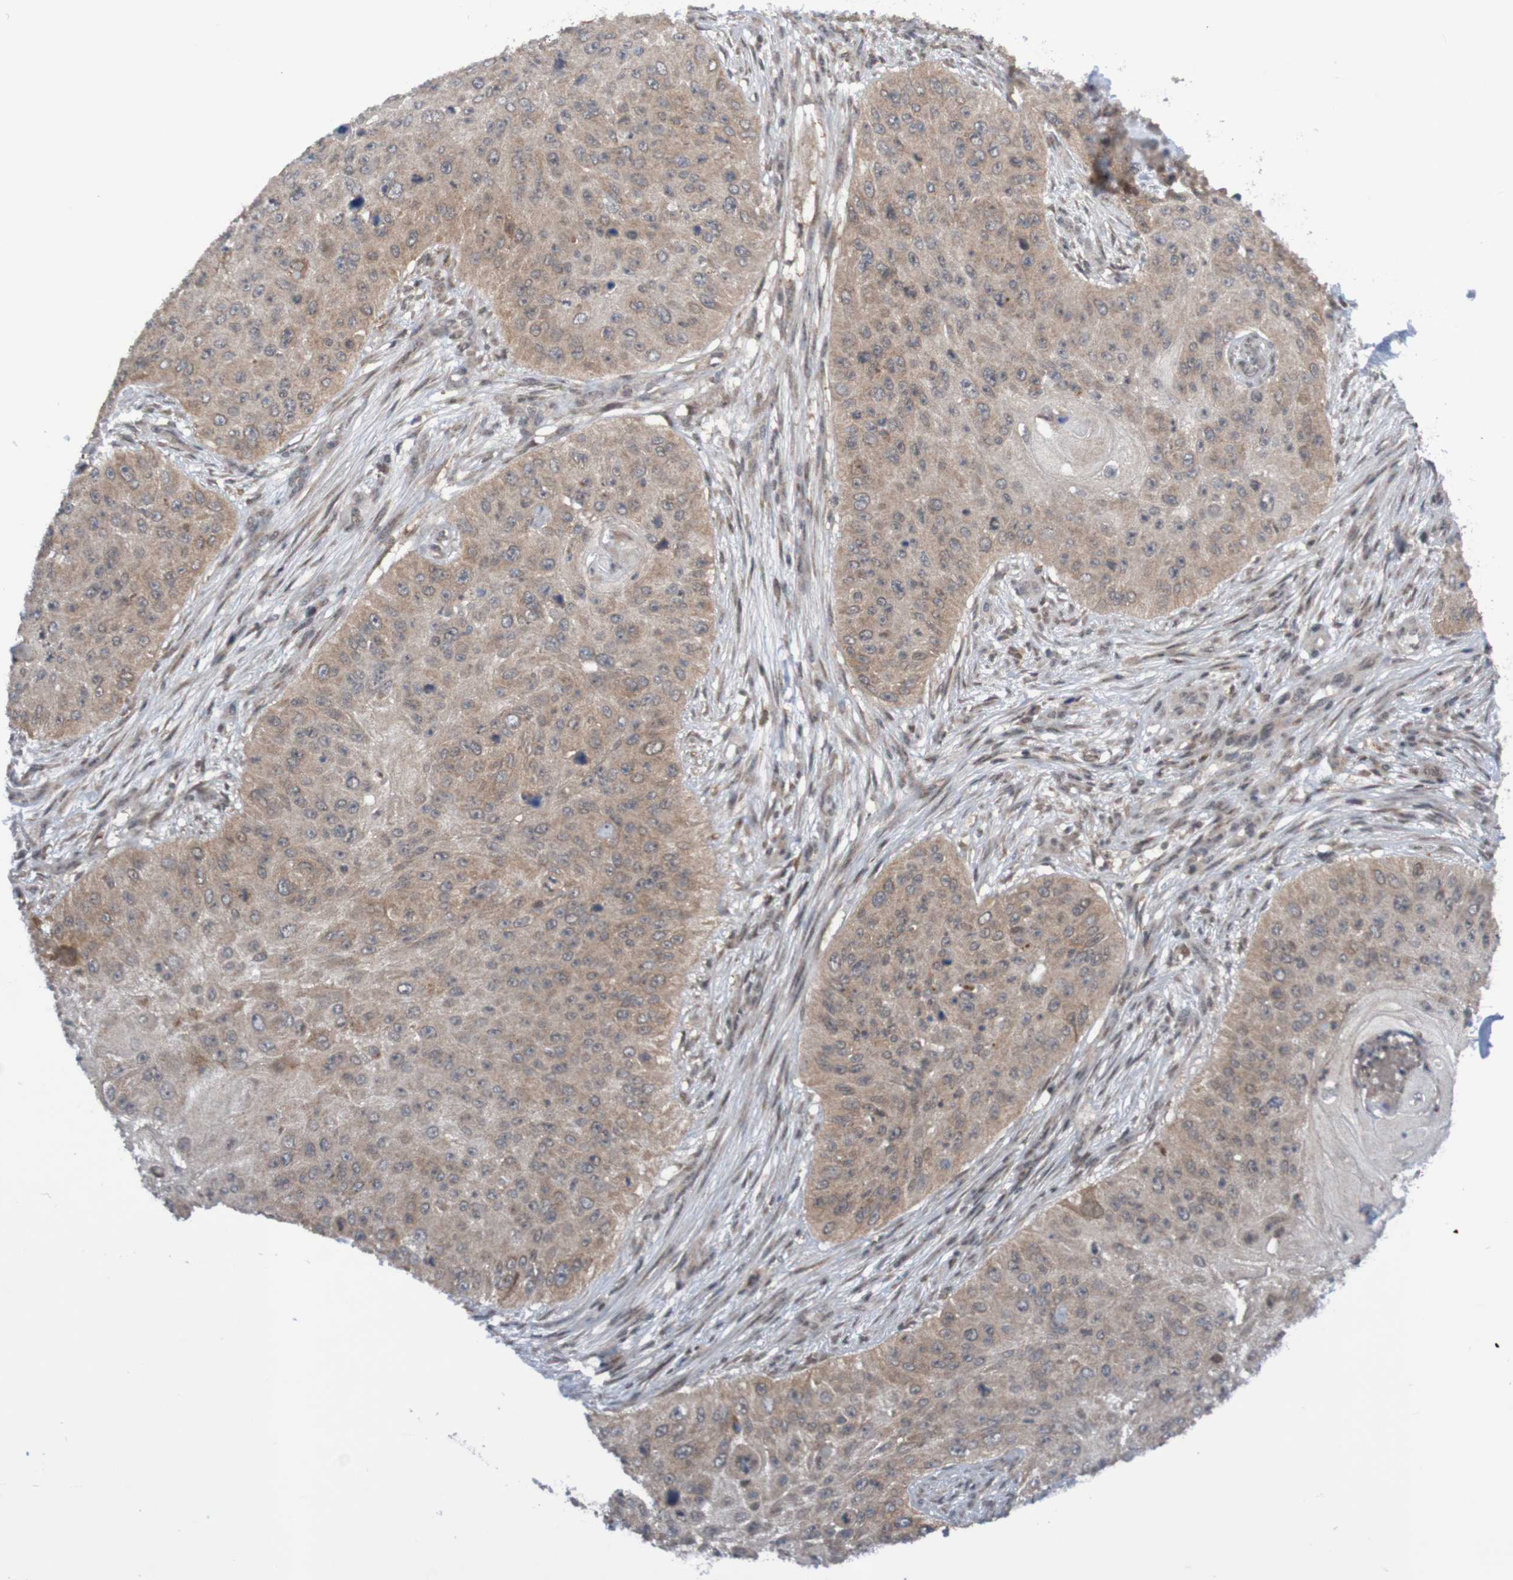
{"staining": {"intensity": "weak", "quantity": ">75%", "location": "cytoplasmic/membranous"}, "tissue": "skin cancer", "cell_type": "Tumor cells", "image_type": "cancer", "snomed": [{"axis": "morphology", "description": "Squamous cell carcinoma, NOS"}, {"axis": "topography", "description": "Skin"}], "caption": "This is an image of immunohistochemistry (IHC) staining of skin cancer, which shows weak expression in the cytoplasmic/membranous of tumor cells.", "gene": "ITLN1", "patient": {"sex": "female", "age": 80}}